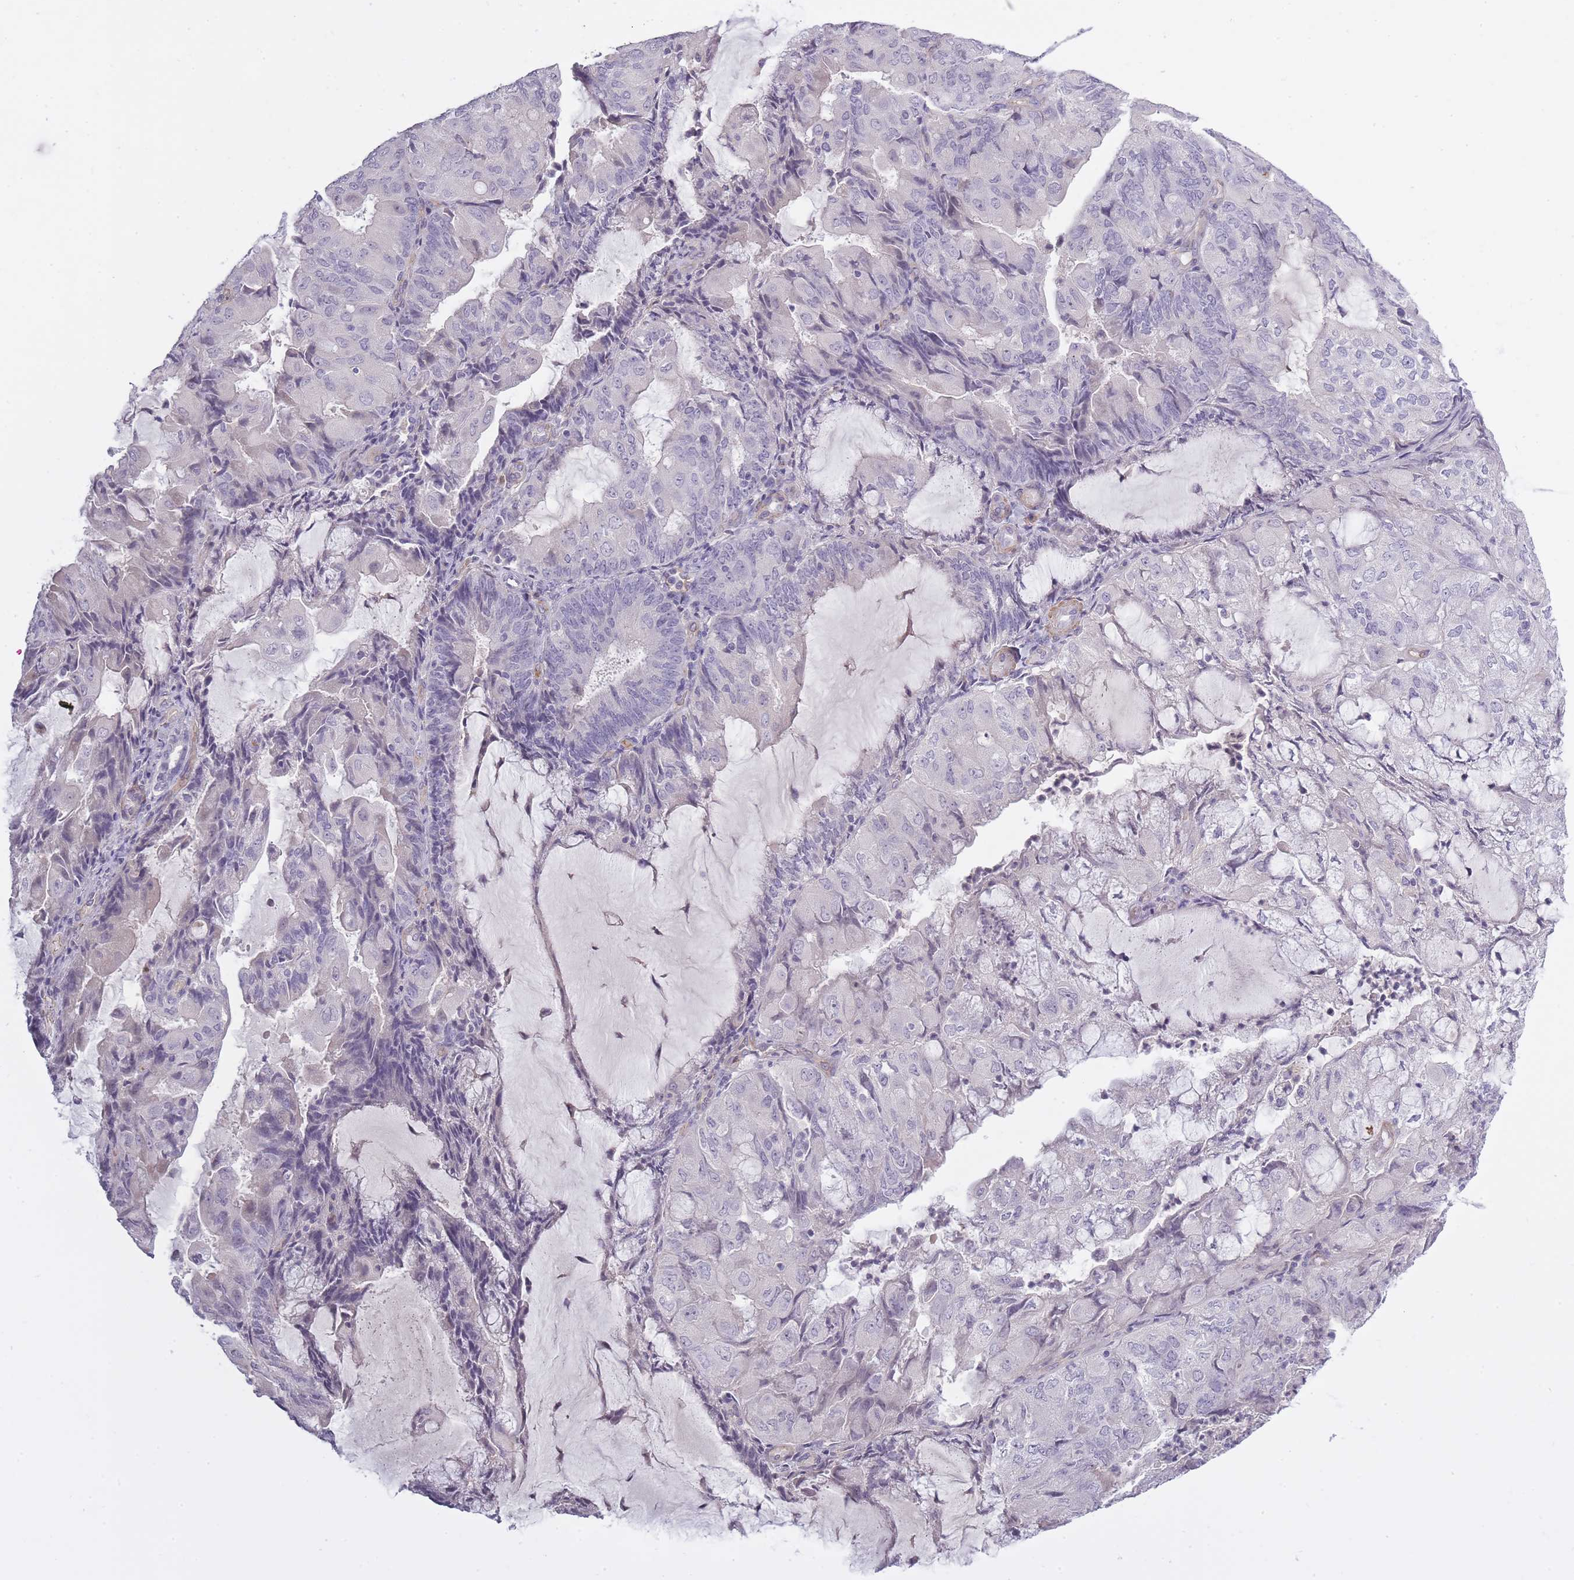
{"staining": {"intensity": "negative", "quantity": "none", "location": "none"}, "tissue": "endometrial cancer", "cell_type": "Tumor cells", "image_type": "cancer", "snomed": [{"axis": "morphology", "description": "Adenocarcinoma, NOS"}, {"axis": "topography", "description": "Endometrium"}], "caption": "The IHC photomicrograph has no significant expression in tumor cells of endometrial cancer tissue. (Brightfield microscopy of DAB (3,3'-diaminobenzidine) immunohistochemistry at high magnification).", "gene": "SLC8A2", "patient": {"sex": "female", "age": 81}}